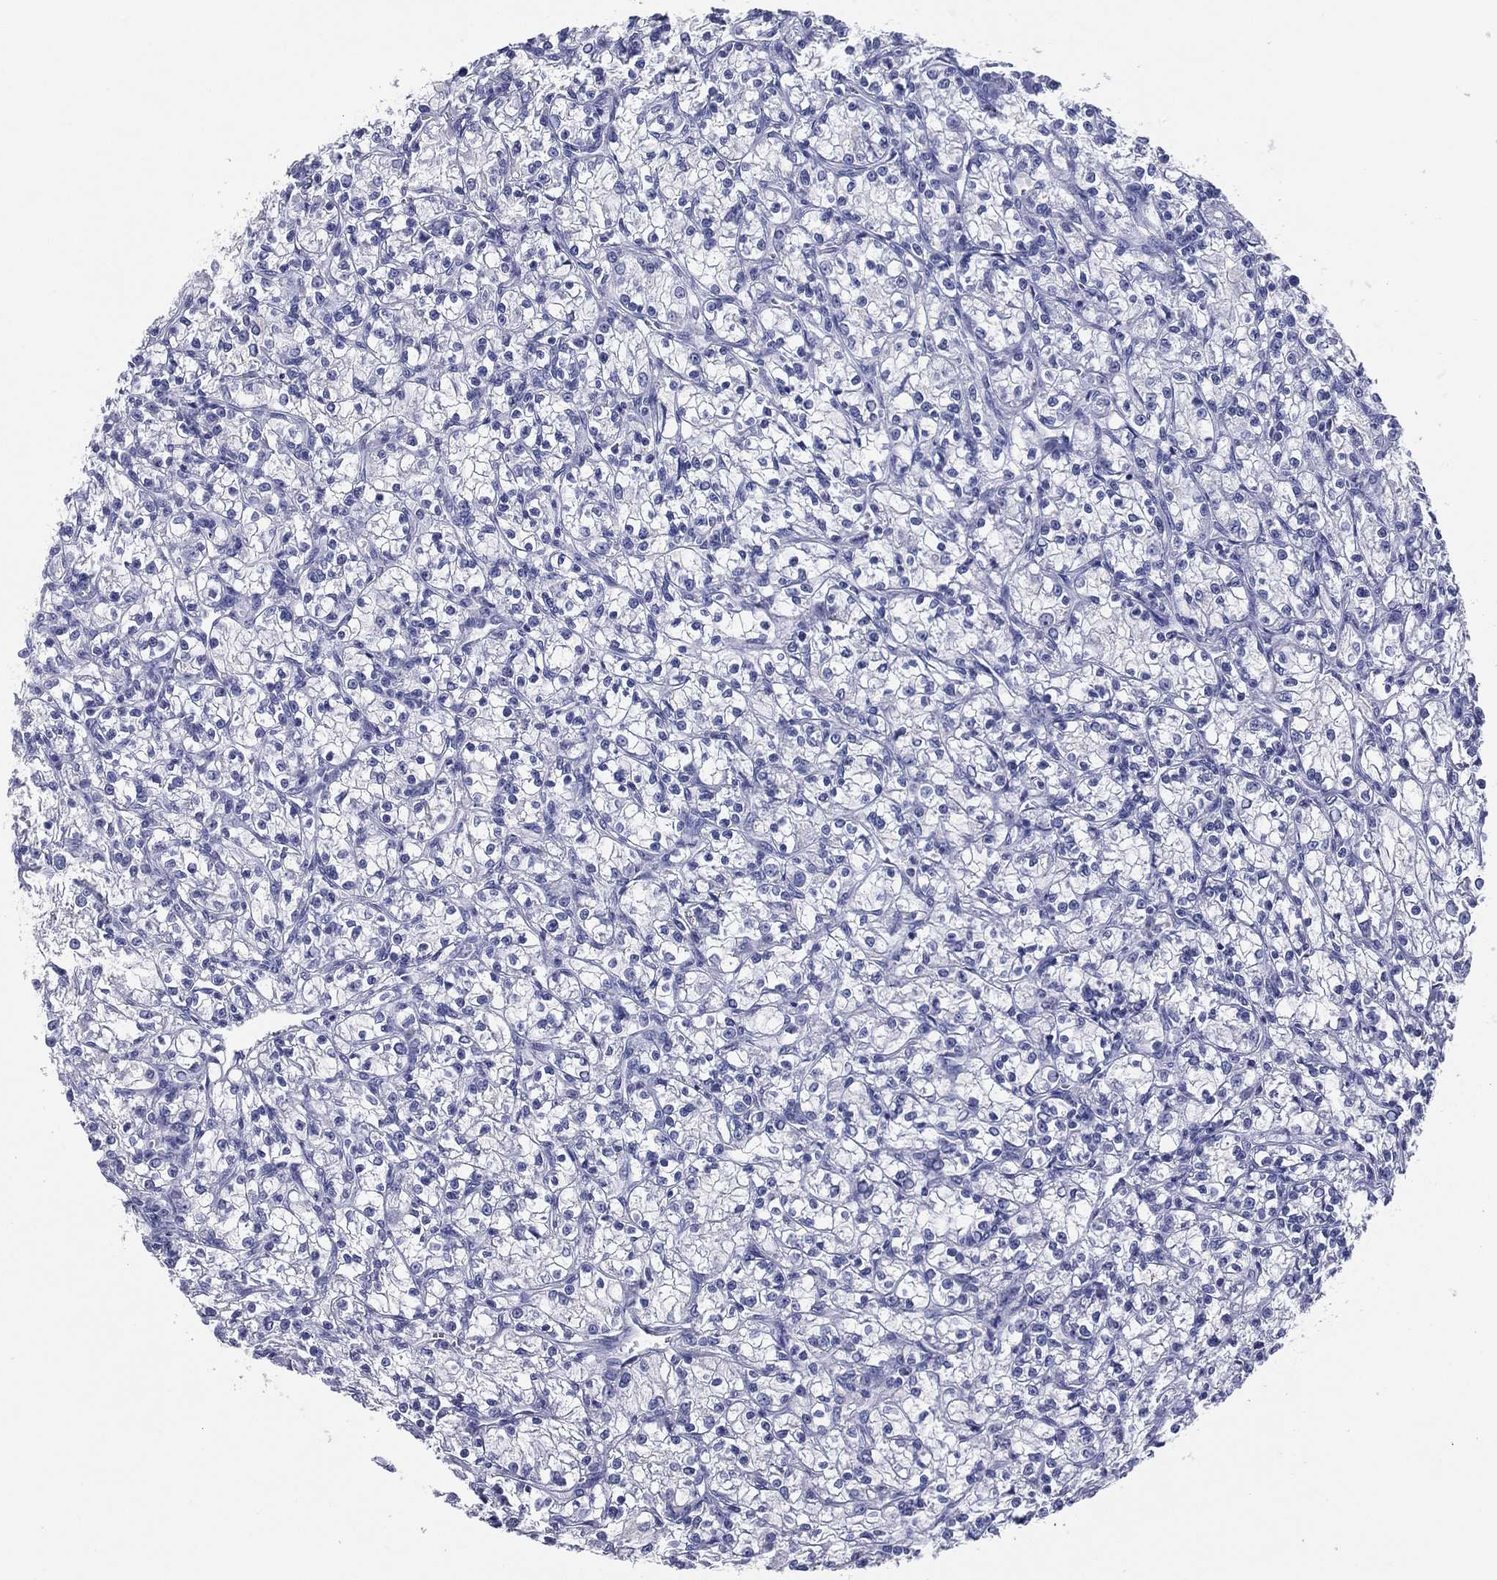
{"staining": {"intensity": "negative", "quantity": "none", "location": "none"}, "tissue": "renal cancer", "cell_type": "Tumor cells", "image_type": "cancer", "snomed": [{"axis": "morphology", "description": "Adenocarcinoma, NOS"}, {"axis": "topography", "description": "Kidney"}], "caption": "The micrograph shows no significant staining in tumor cells of renal cancer (adenocarcinoma).", "gene": "TFAP2A", "patient": {"sex": "female", "age": 59}}